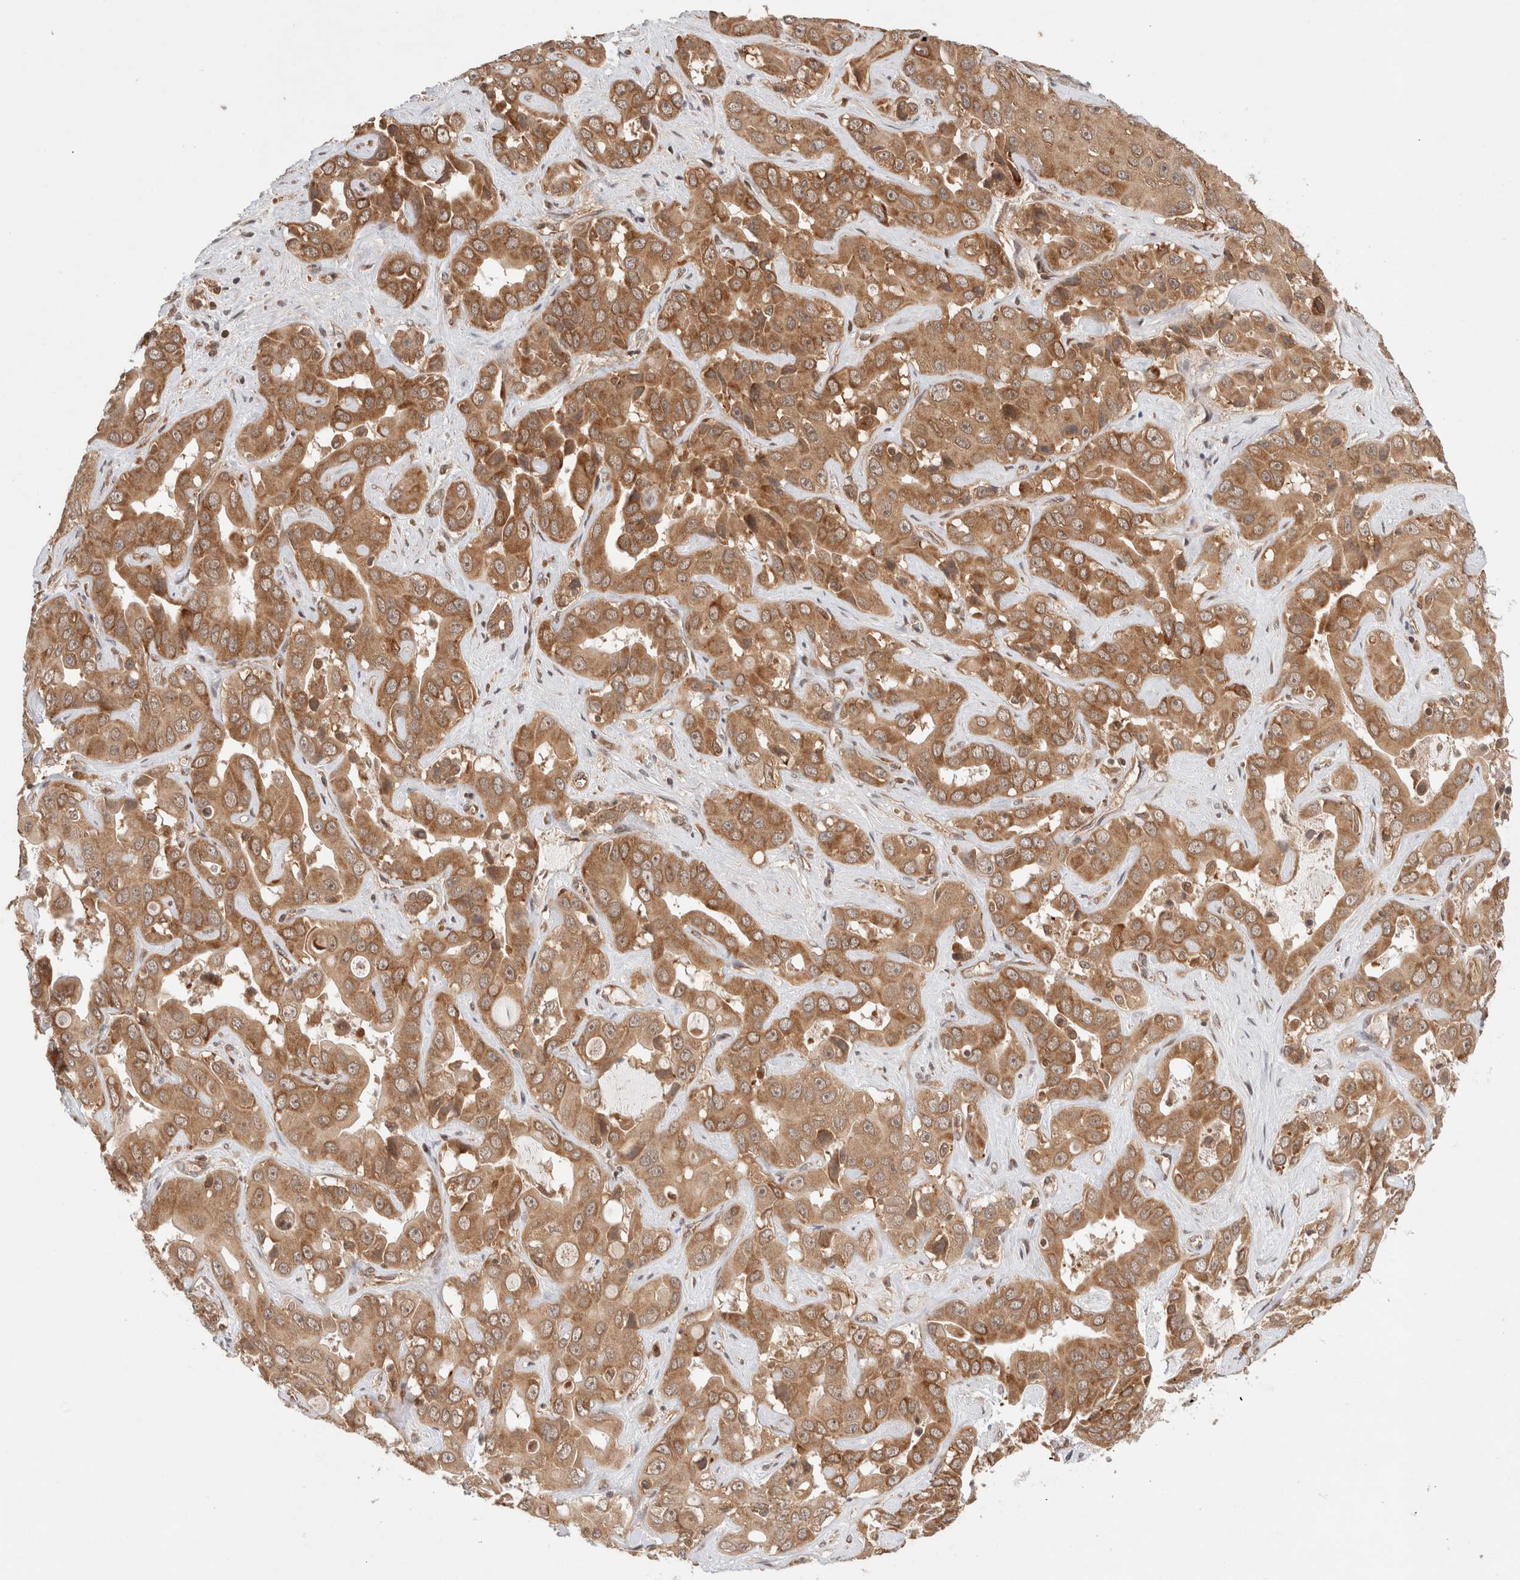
{"staining": {"intensity": "moderate", "quantity": ">75%", "location": "cytoplasmic/membranous,nuclear"}, "tissue": "liver cancer", "cell_type": "Tumor cells", "image_type": "cancer", "snomed": [{"axis": "morphology", "description": "Cholangiocarcinoma"}, {"axis": "topography", "description": "Liver"}], "caption": "A high-resolution photomicrograph shows immunohistochemistry (IHC) staining of liver cancer, which shows moderate cytoplasmic/membranous and nuclear expression in approximately >75% of tumor cells.", "gene": "SIKE1", "patient": {"sex": "female", "age": 52}}